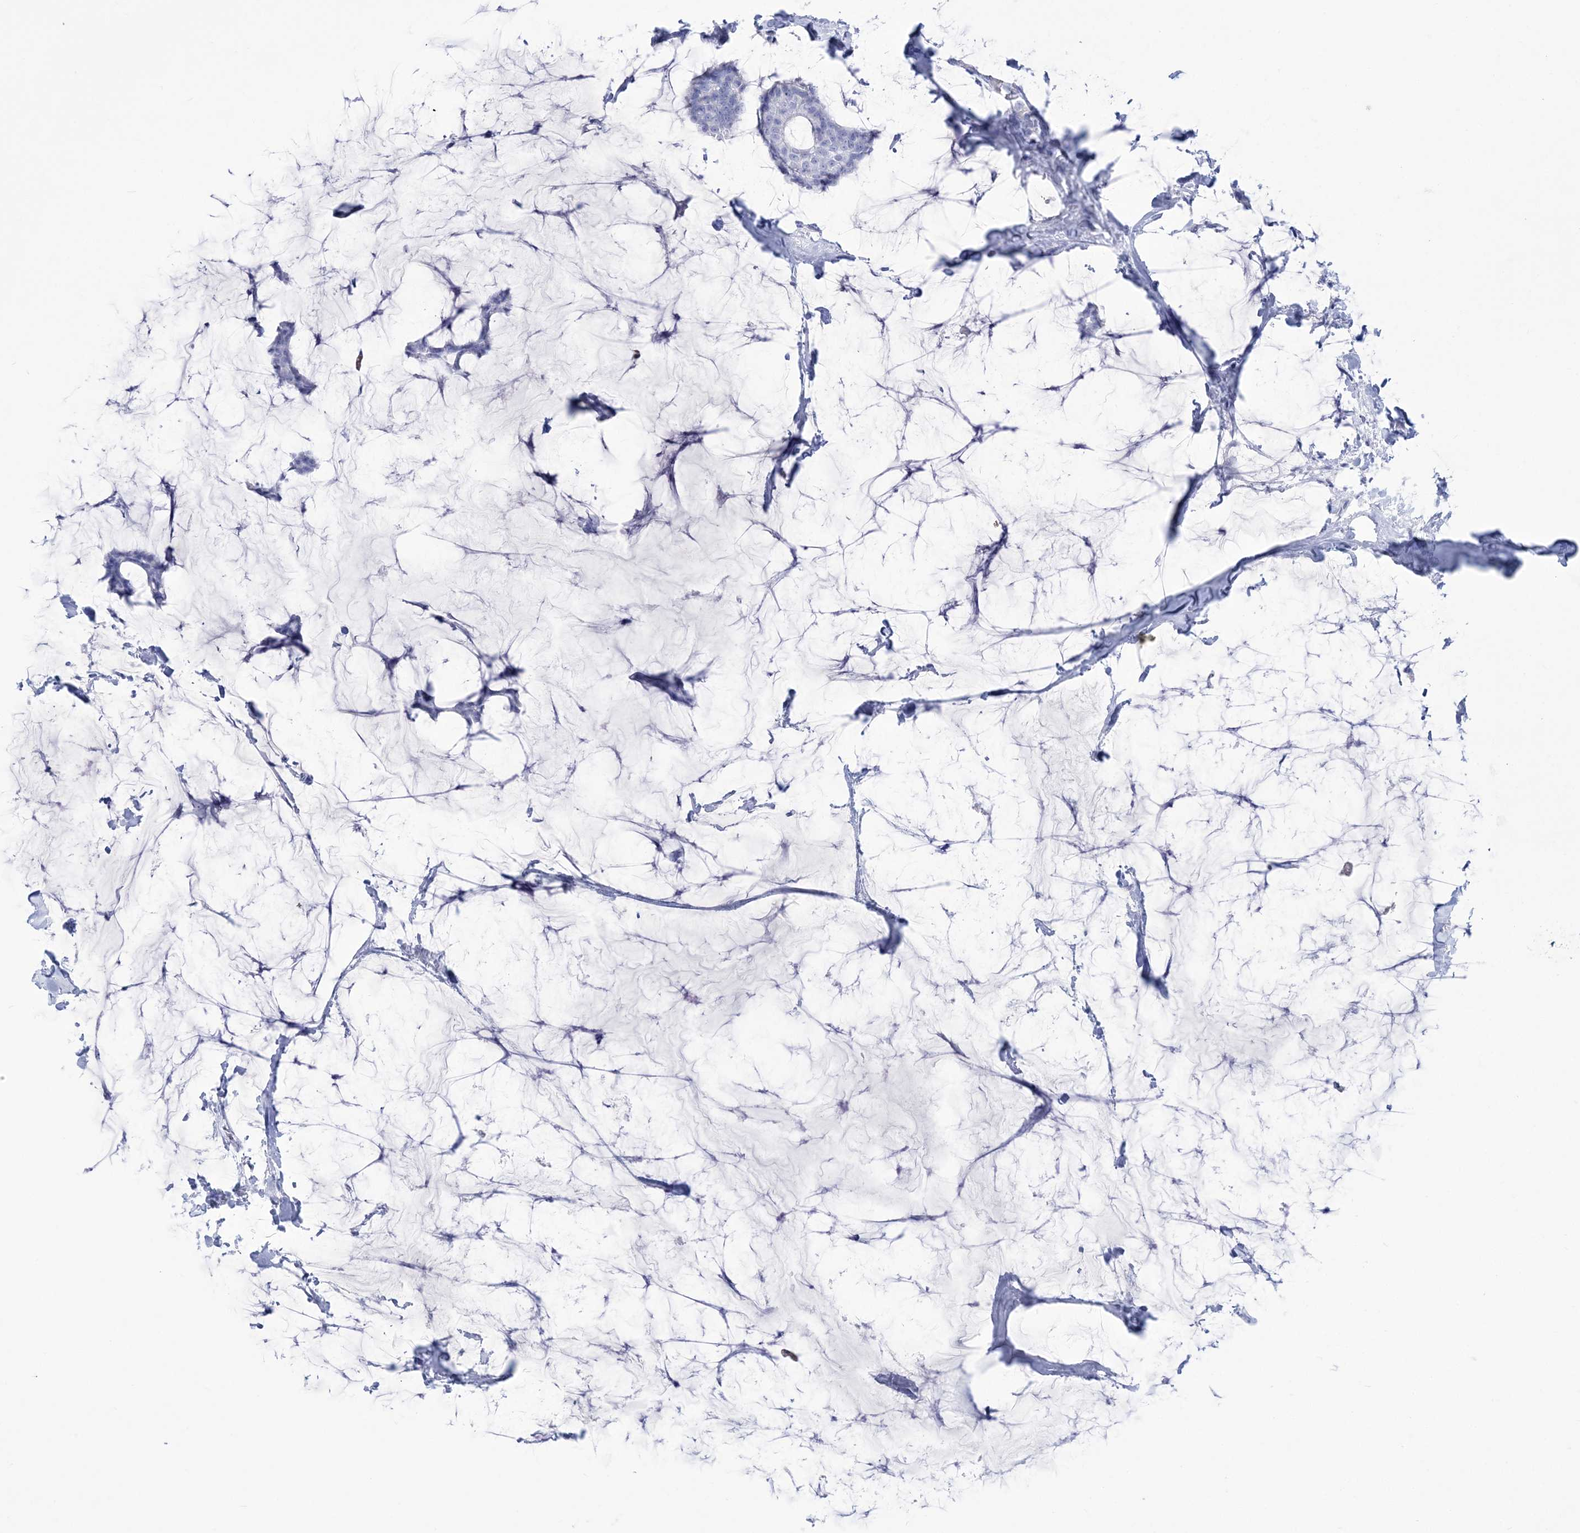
{"staining": {"intensity": "negative", "quantity": "none", "location": "none"}, "tissue": "breast cancer", "cell_type": "Tumor cells", "image_type": "cancer", "snomed": [{"axis": "morphology", "description": "Duct carcinoma"}, {"axis": "topography", "description": "Breast"}], "caption": "Immunohistochemistry (IHC) of breast cancer shows no expression in tumor cells.", "gene": "RBP2", "patient": {"sex": "female", "age": 93}}